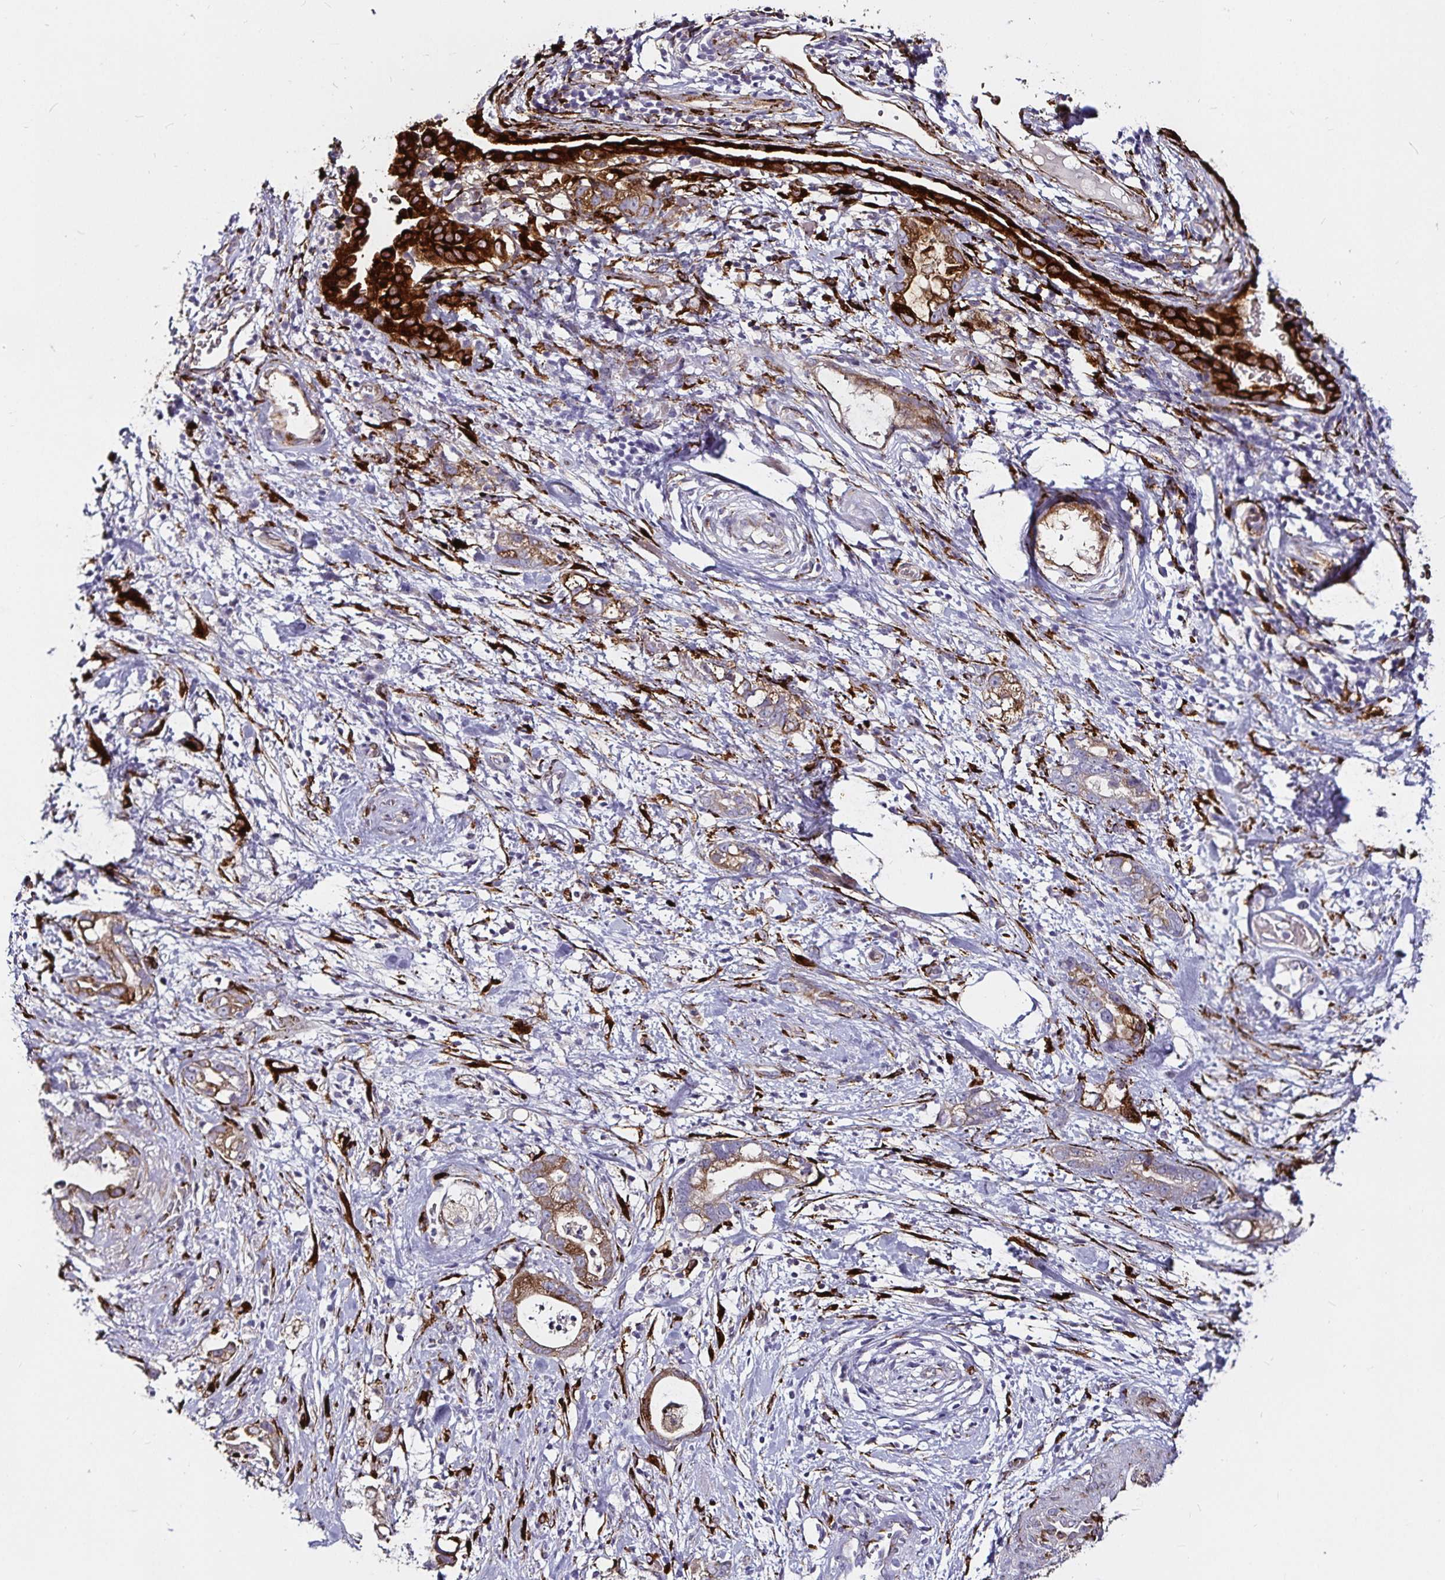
{"staining": {"intensity": "moderate", "quantity": "25%-75%", "location": "cytoplasmic/membranous"}, "tissue": "stomach cancer", "cell_type": "Tumor cells", "image_type": "cancer", "snomed": [{"axis": "morphology", "description": "Adenocarcinoma, NOS"}, {"axis": "topography", "description": "Stomach"}], "caption": "Moderate cytoplasmic/membranous staining for a protein is appreciated in about 25%-75% of tumor cells of stomach cancer (adenocarcinoma) using immunohistochemistry.", "gene": "P4HA2", "patient": {"sex": "male", "age": 55}}